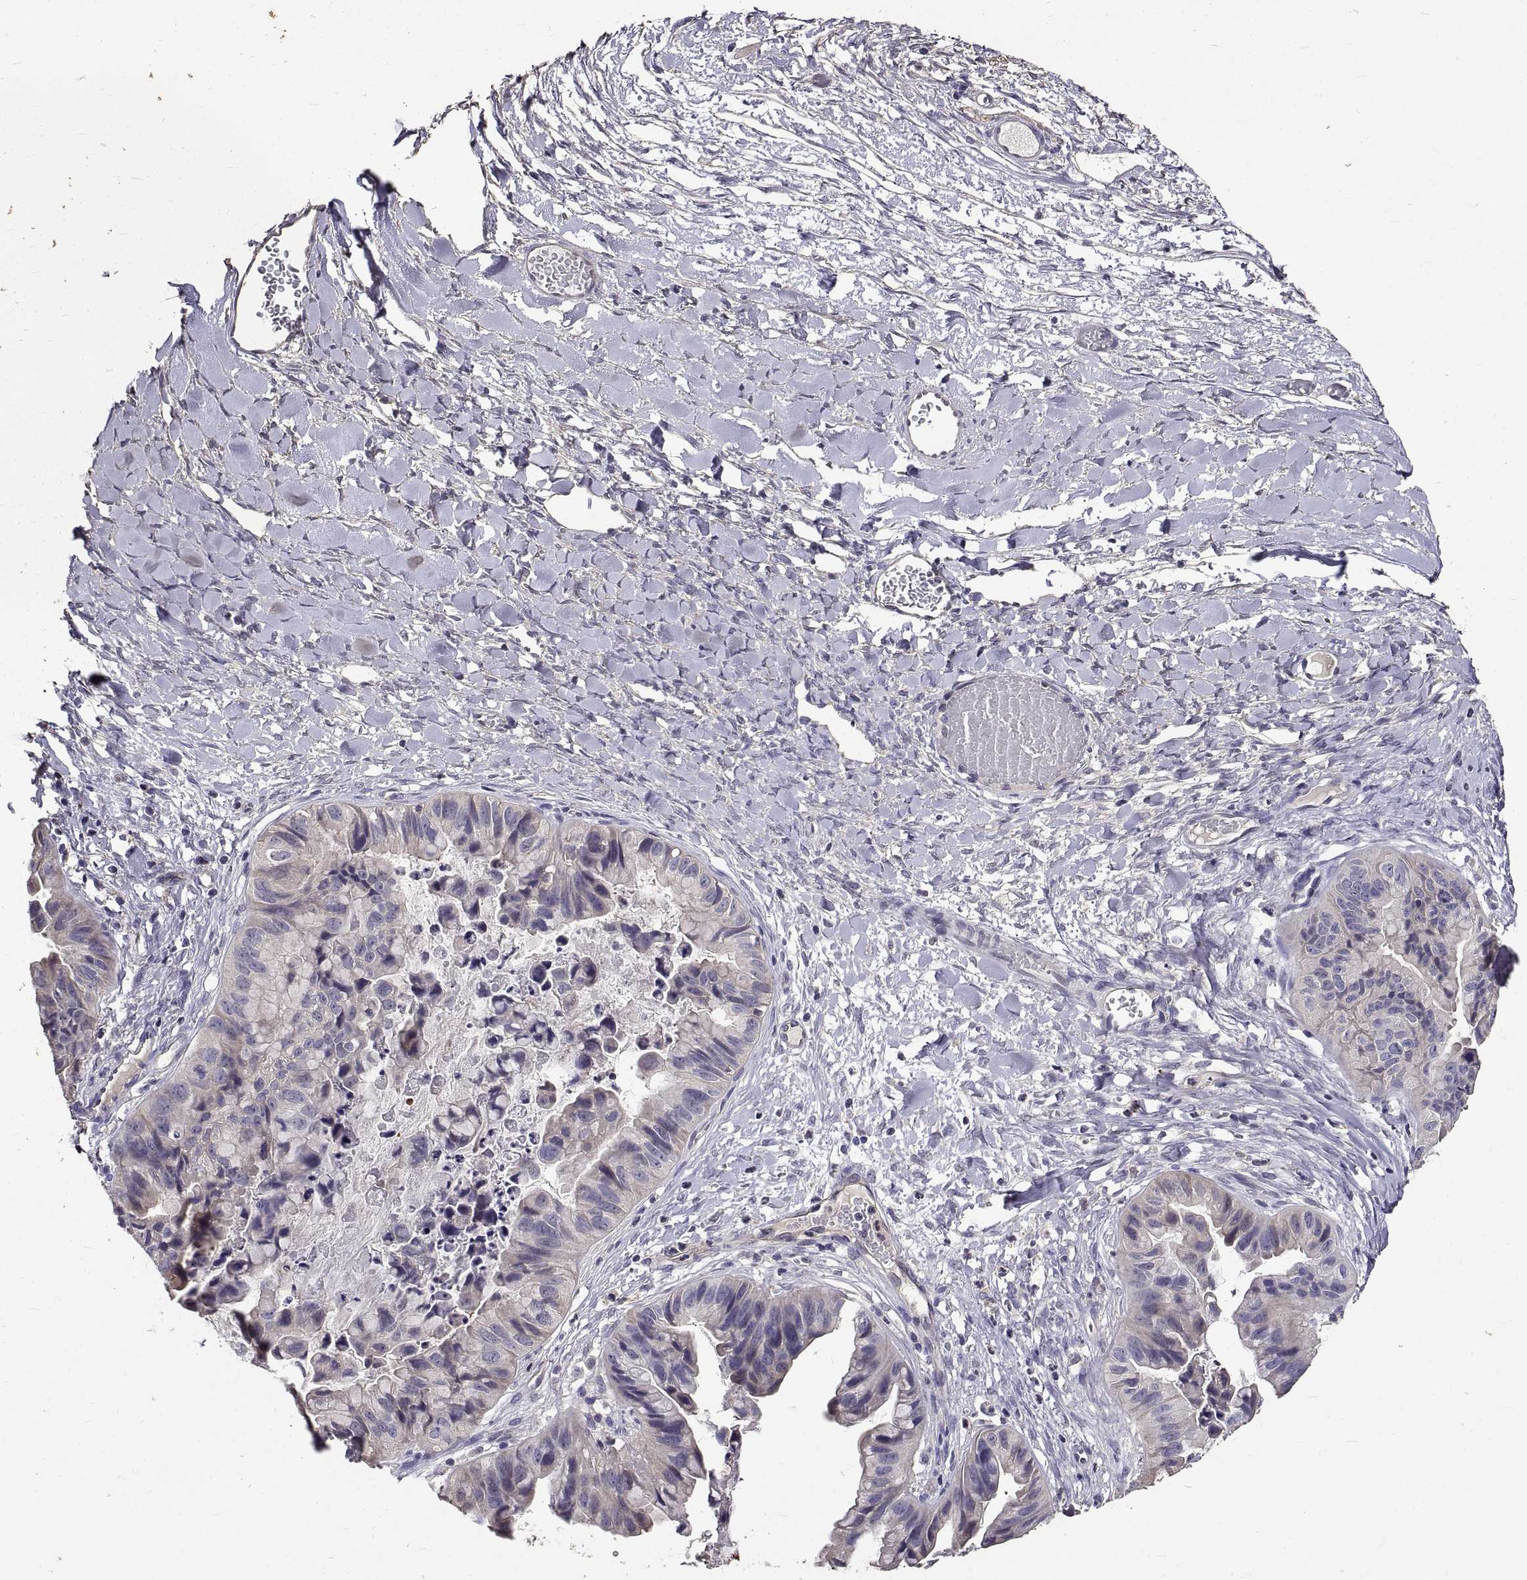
{"staining": {"intensity": "negative", "quantity": "none", "location": "none"}, "tissue": "ovarian cancer", "cell_type": "Tumor cells", "image_type": "cancer", "snomed": [{"axis": "morphology", "description": "Cystadenocarcinoma, mucinous, NOS"}, {"axis": "topography", "description": "Ovary"}], "caption": "Immunohistochemistry of ovarian cancer demonstrates no positivity in tumor cells.", "gene": "PEA15", "patient": {"sex": "female", "age": 76}}